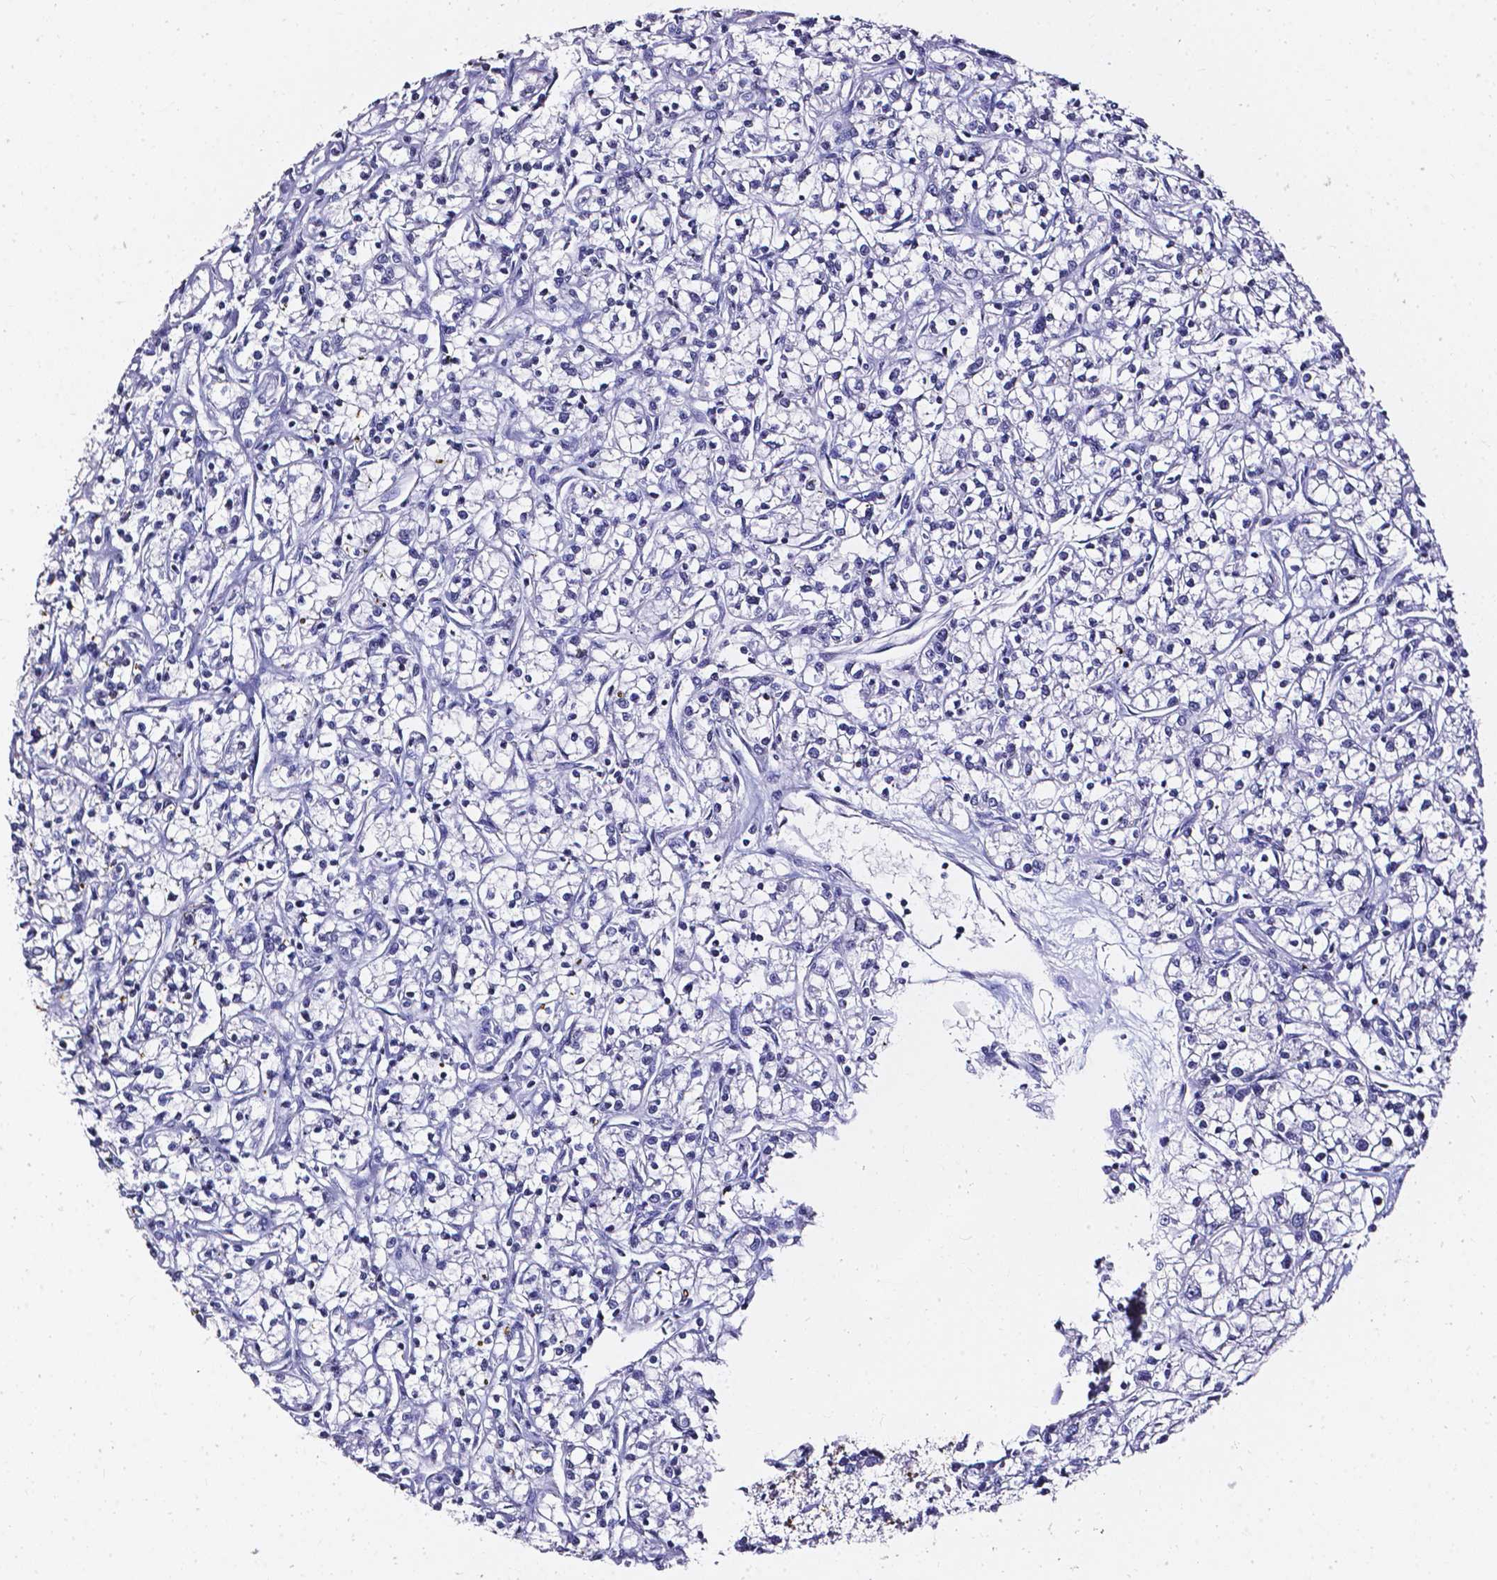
{"staining": {"intensity": "negative", "quantity": "none", "location": "none"}, "tissue": "renal cancer", "cell_type": "Tumor cells", "image_type": "cancer", "snomed": [{"axis": "morphology", "description": "Adenocarcinoma, NOS"}, {"axis": "topography", "description": "Kidney"}], "caption": "Adenocarcinoma (renal) stained for a protein using immunohistochemistry exhibits no expression tumor cells.", "gene": "AKR1B10", "patient": {"sex": "female", "age": 59}}